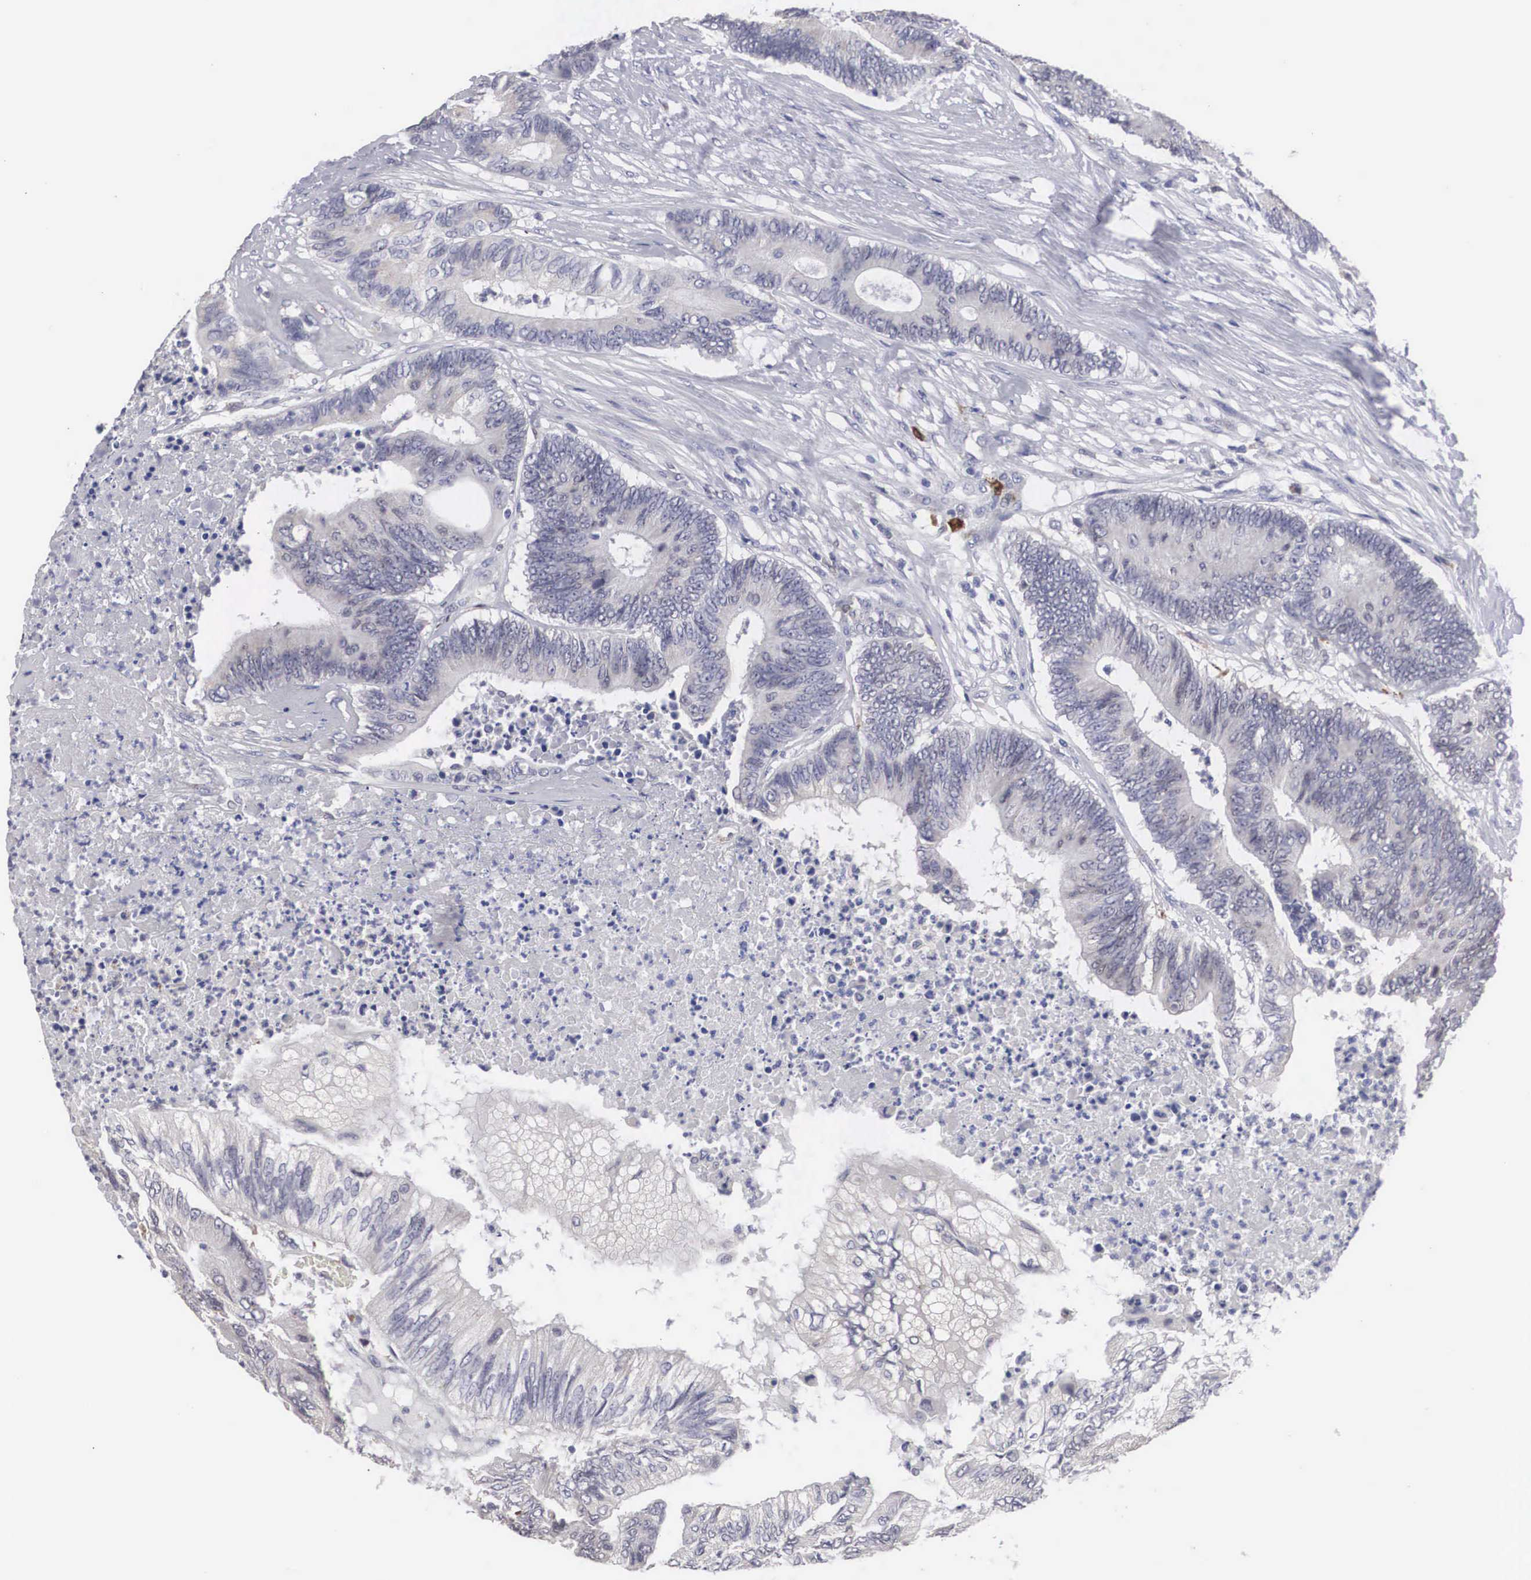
{"staining": {"intensity": "negative", "quantity": "none", "location": "none"}, "tissue": "colorectal cancer", "cell_type": "Tumor cells", "image_type": "cancer", "snomed": [{"axis": "morphology", "description": "Adenocarcinoma, NOS"}, {"axis": "topography", "description": "Colon"}], "caption": "There is no significant positivity in tumor cells of colorectal cancer (adenocarcinoma).", "gene": "HMOX1", "patient": {"sex": "male", "age": 65}}